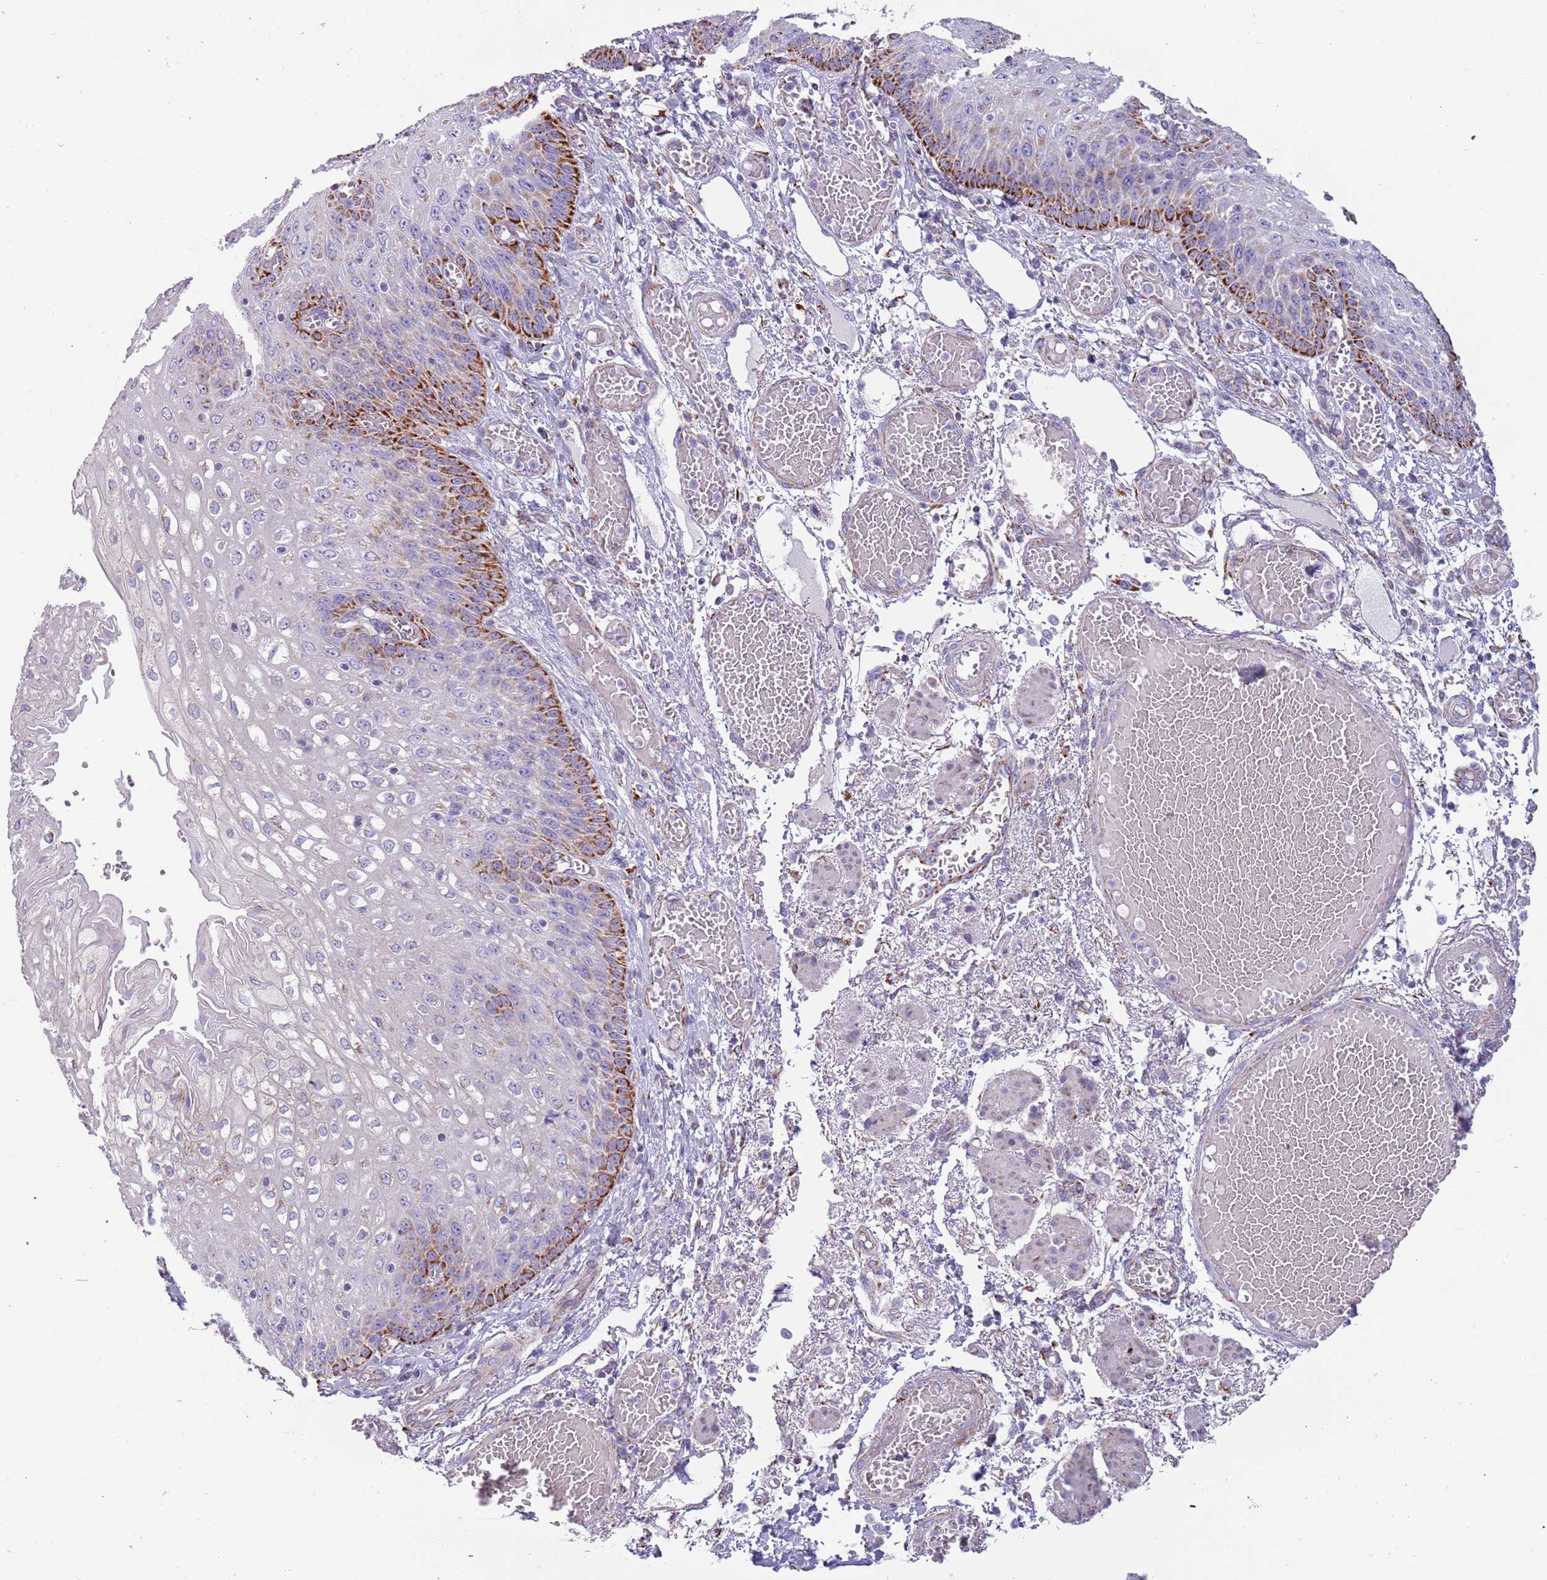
{"staining": {"intensity": "strong", "quantity": "<25%", "location": "cytoplasmic/membranous"}, "tissue": "esophagus", "cell_type": "Squamous epithelial cells", "image_type": "normal", "snomed": [{"axis": "morphology", "description": "Normal tissue, NOS"}, {"axis": "topography", "description": "Esophagus"}], "caption": "Esophagus was stained to show a protein in brown. There is medium levels of strong cytoplasmic/membranous staining in approximately <25% of squamous epithelial cells. Nuclei are stained in blue.", "gene": "RNF222", "patient": {"sex": "male", "age": 81}}